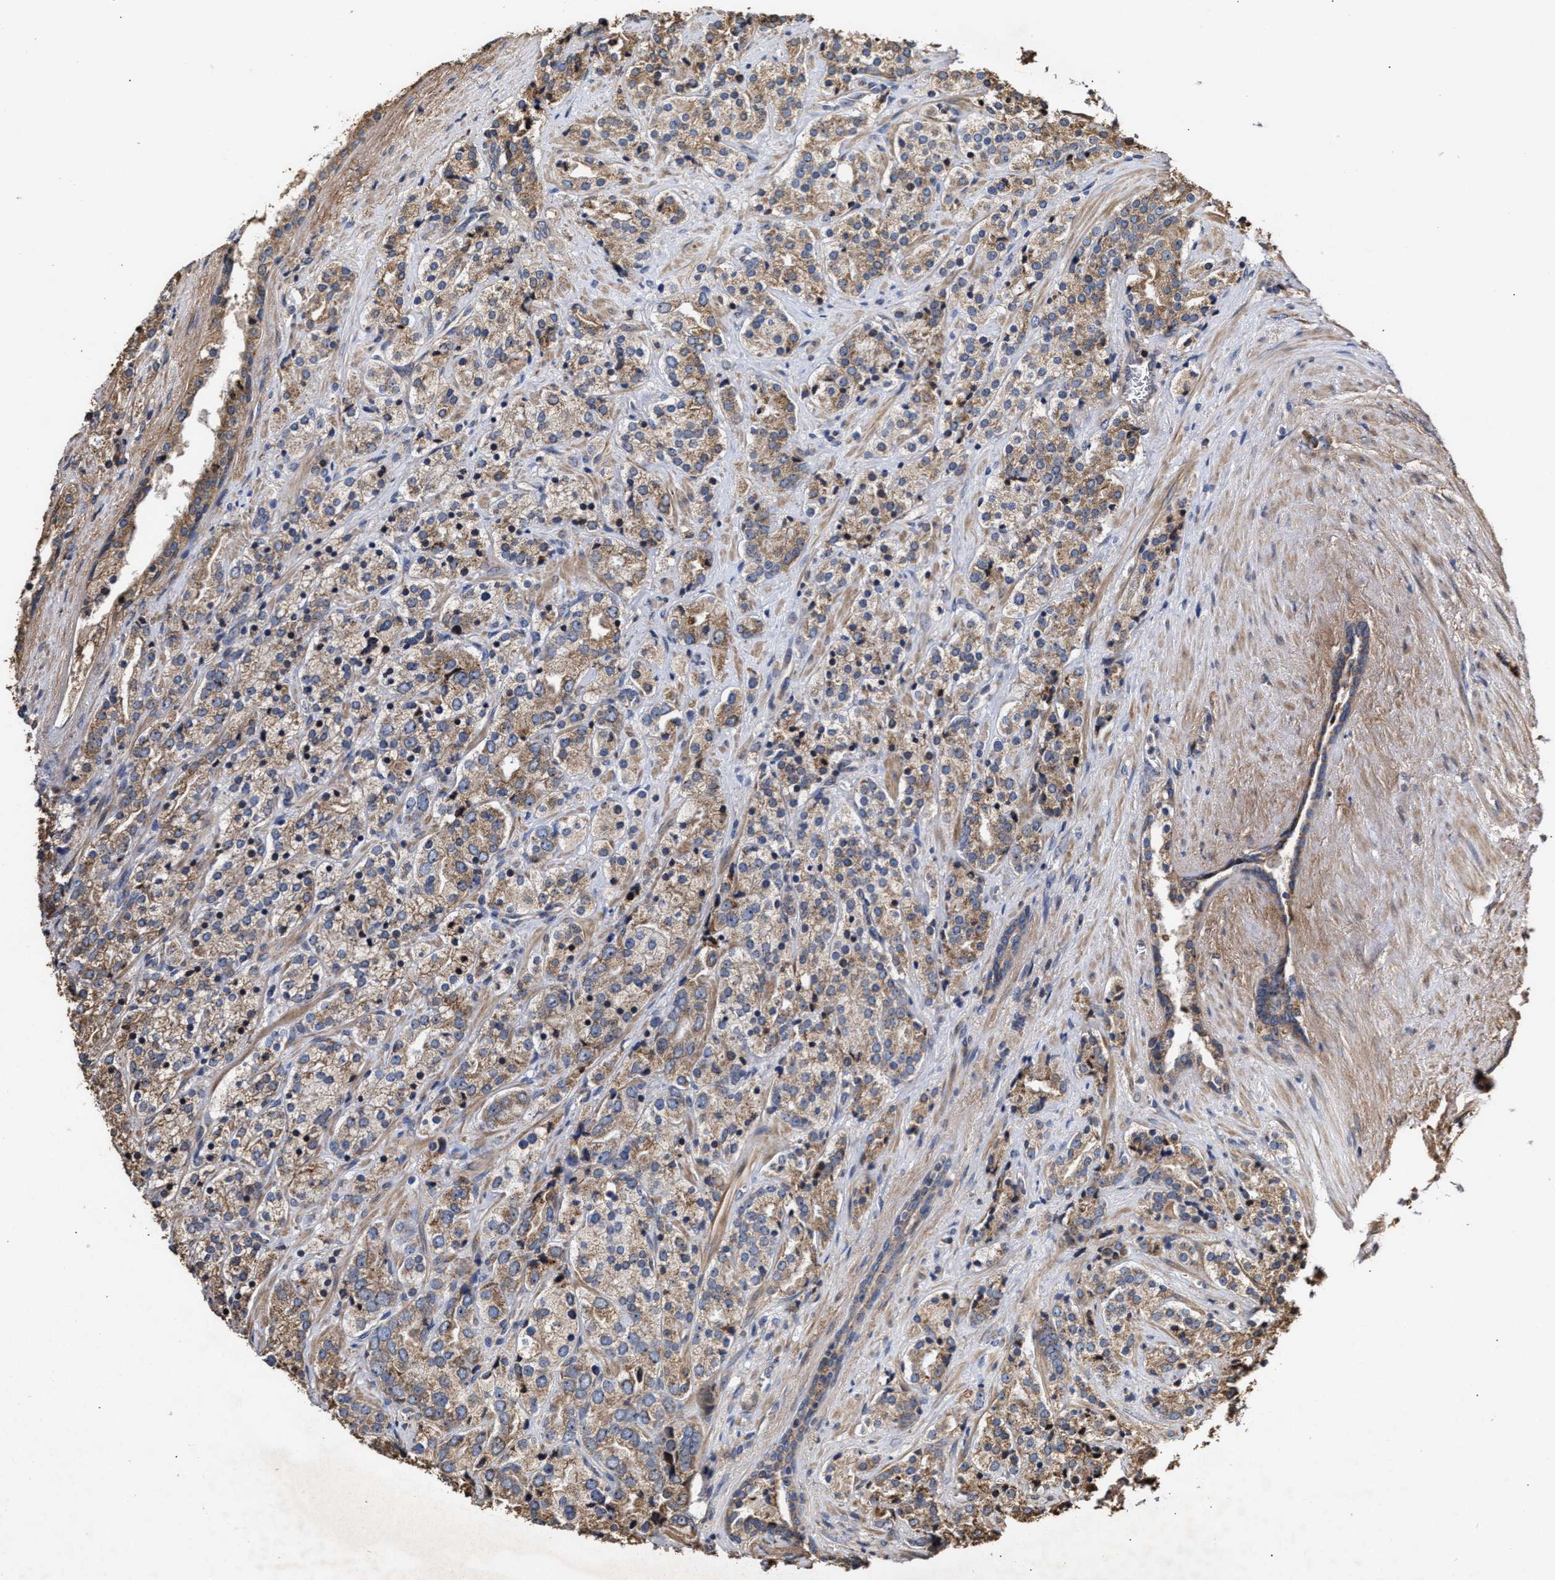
{"staining": {"intensity": "moderate", "quantity": ">75%", "location": "cytoplasmic/membranous"}, "tissue": "prostate cancer", "cell_type": "Tumor cells", "image_type": "cancer", "snomed": [{"axis": "morphology", "description": "Adenocarcinoma, High grade"}, {"axis": "topography", "description": "Prostate"}], "caption": "Prostate cancer stained with a brown dye demonstrates moderate cytoplasmic/membranous positive expression in about >75% of tumor cells.", "gene": "GOSR1", "patient": {"sex": "male", "age": 71}}